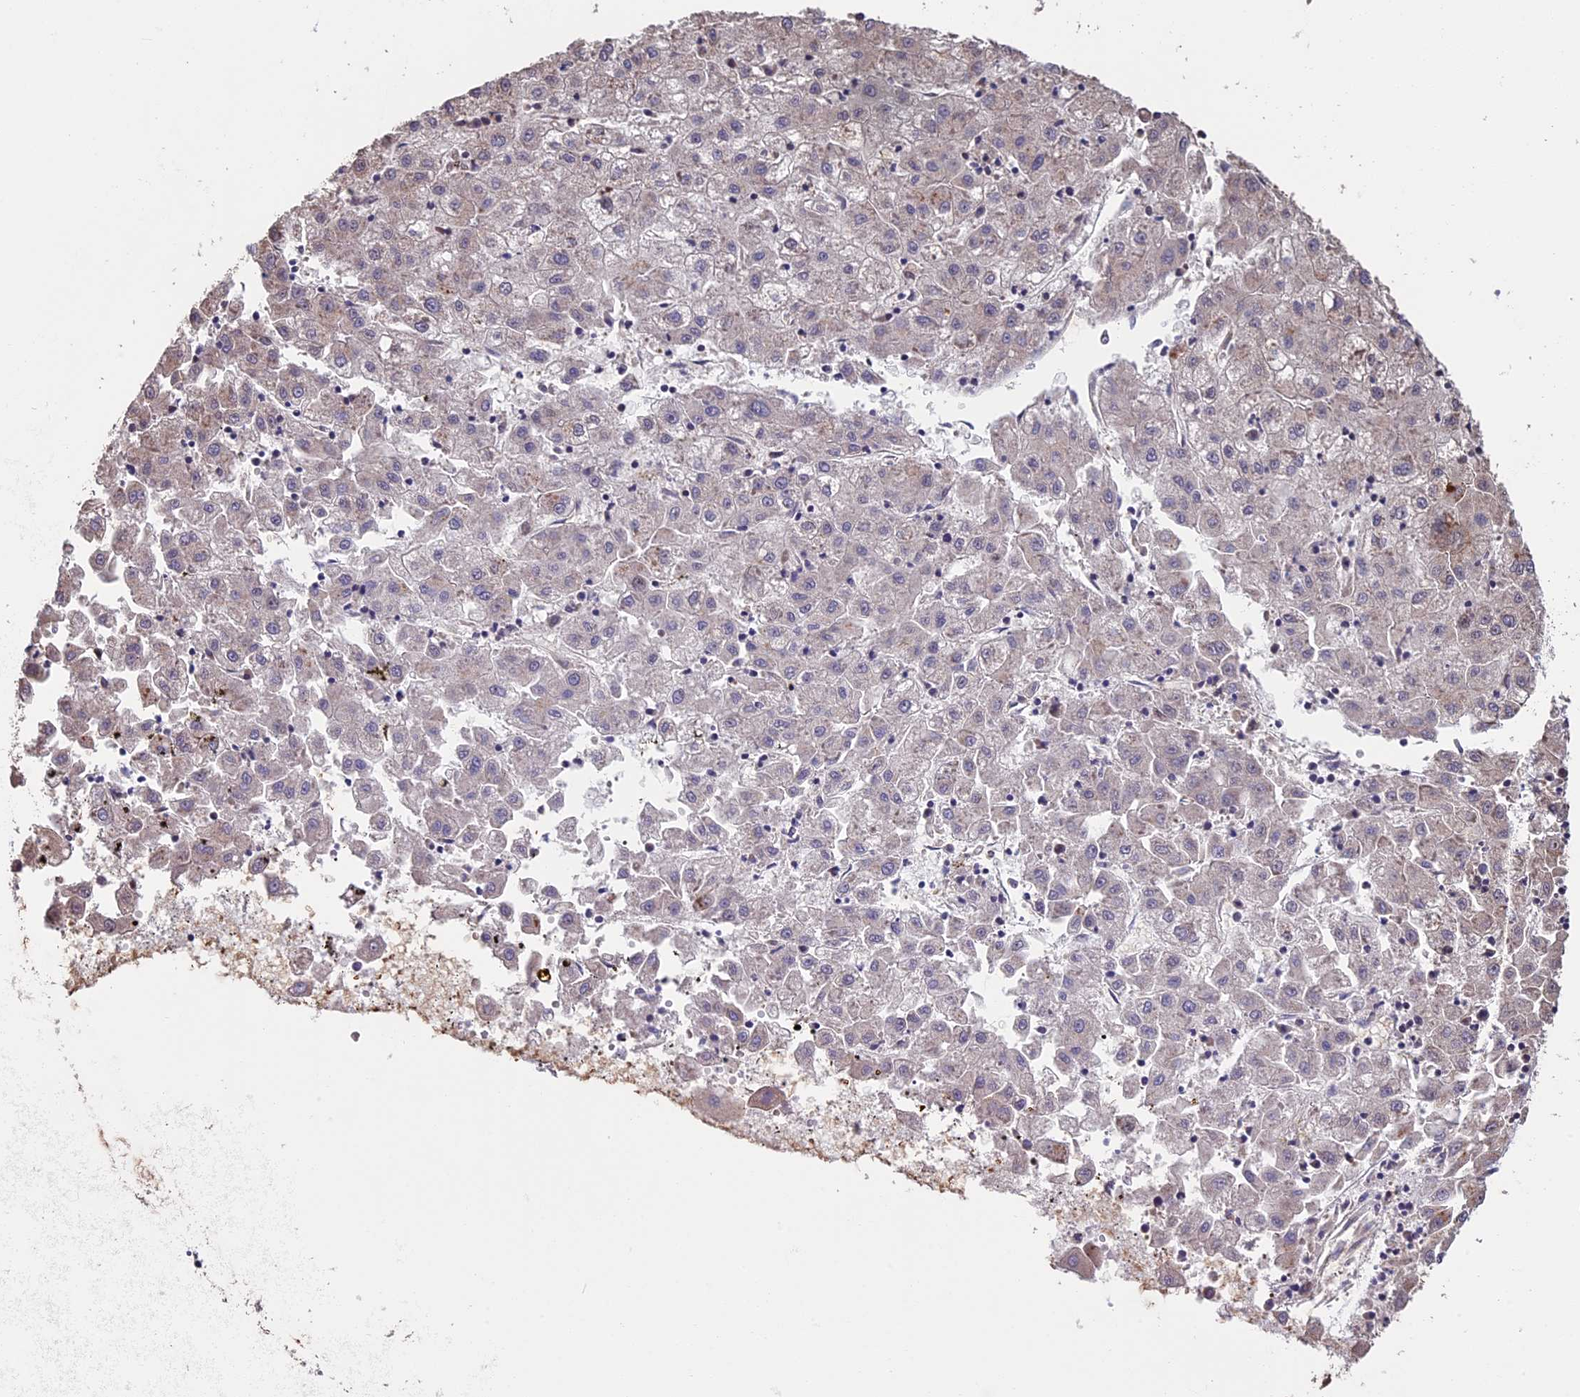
{"staining": {"intensity": "weak", "quantity": "<25%", "location": "cytoplasmic/membranous"}, "tissue": "liver cancer", "cell_type": "Tumor cells", "image_type": "cancer", "snomed": [{"axis": "morphology", "description": "Carcinoma, Hepatocellular, NOS"}, {"axis": "topography", "description": "Liver"}], "caption": "The micrograph exhibits no significant staining in tumor cells of hepatocellular carcinoma (liver). (Stains: DAB IHC with hematoxylin counter stain, Microscopy: brightfield microscopy at high magnification).", "gene": "VWA3A", "patient": {"sex": "male", "age": 72}}